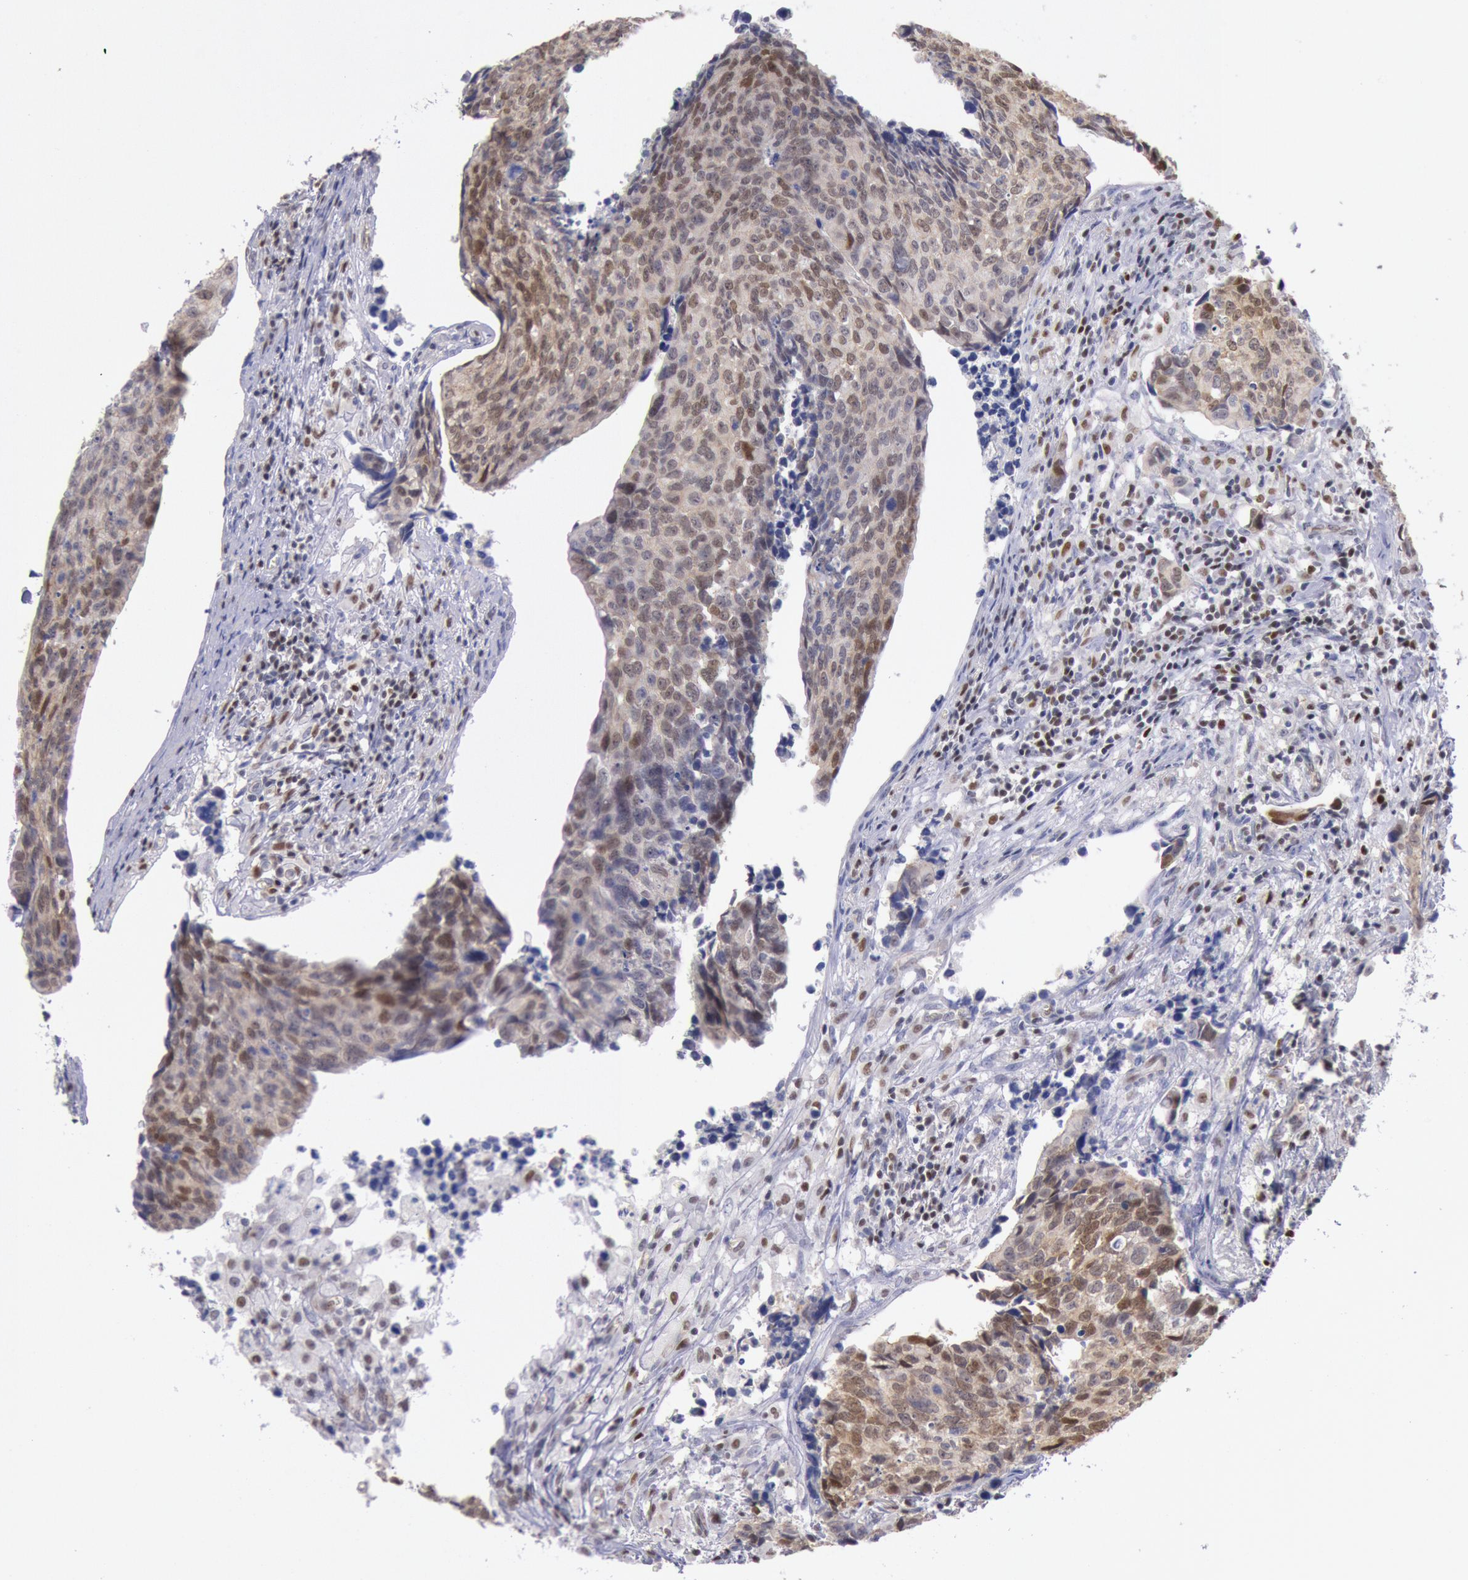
{"staining": {"intensity": "moderate", "quantity": ">75%", "location": "cytoplasmic/membranous"}, "tissue": "urothelial cancer", "cell_type": "Tumor cells", "image_type": "cancer", "snomed": [{"axis": "morphology", "description": "Urothelial carcinoma, High grade"}, {"axis": "topography", "description": "Urinary bladder"}], "caption": "Urothelial cancer was stained to show a protein in brown. There is medium levels of moderate cytoplasmic/membranous staining in about >75% of tumor cells.", "gene": "RPS6KA5", "patient": {"sex": "male", "age": 81}}